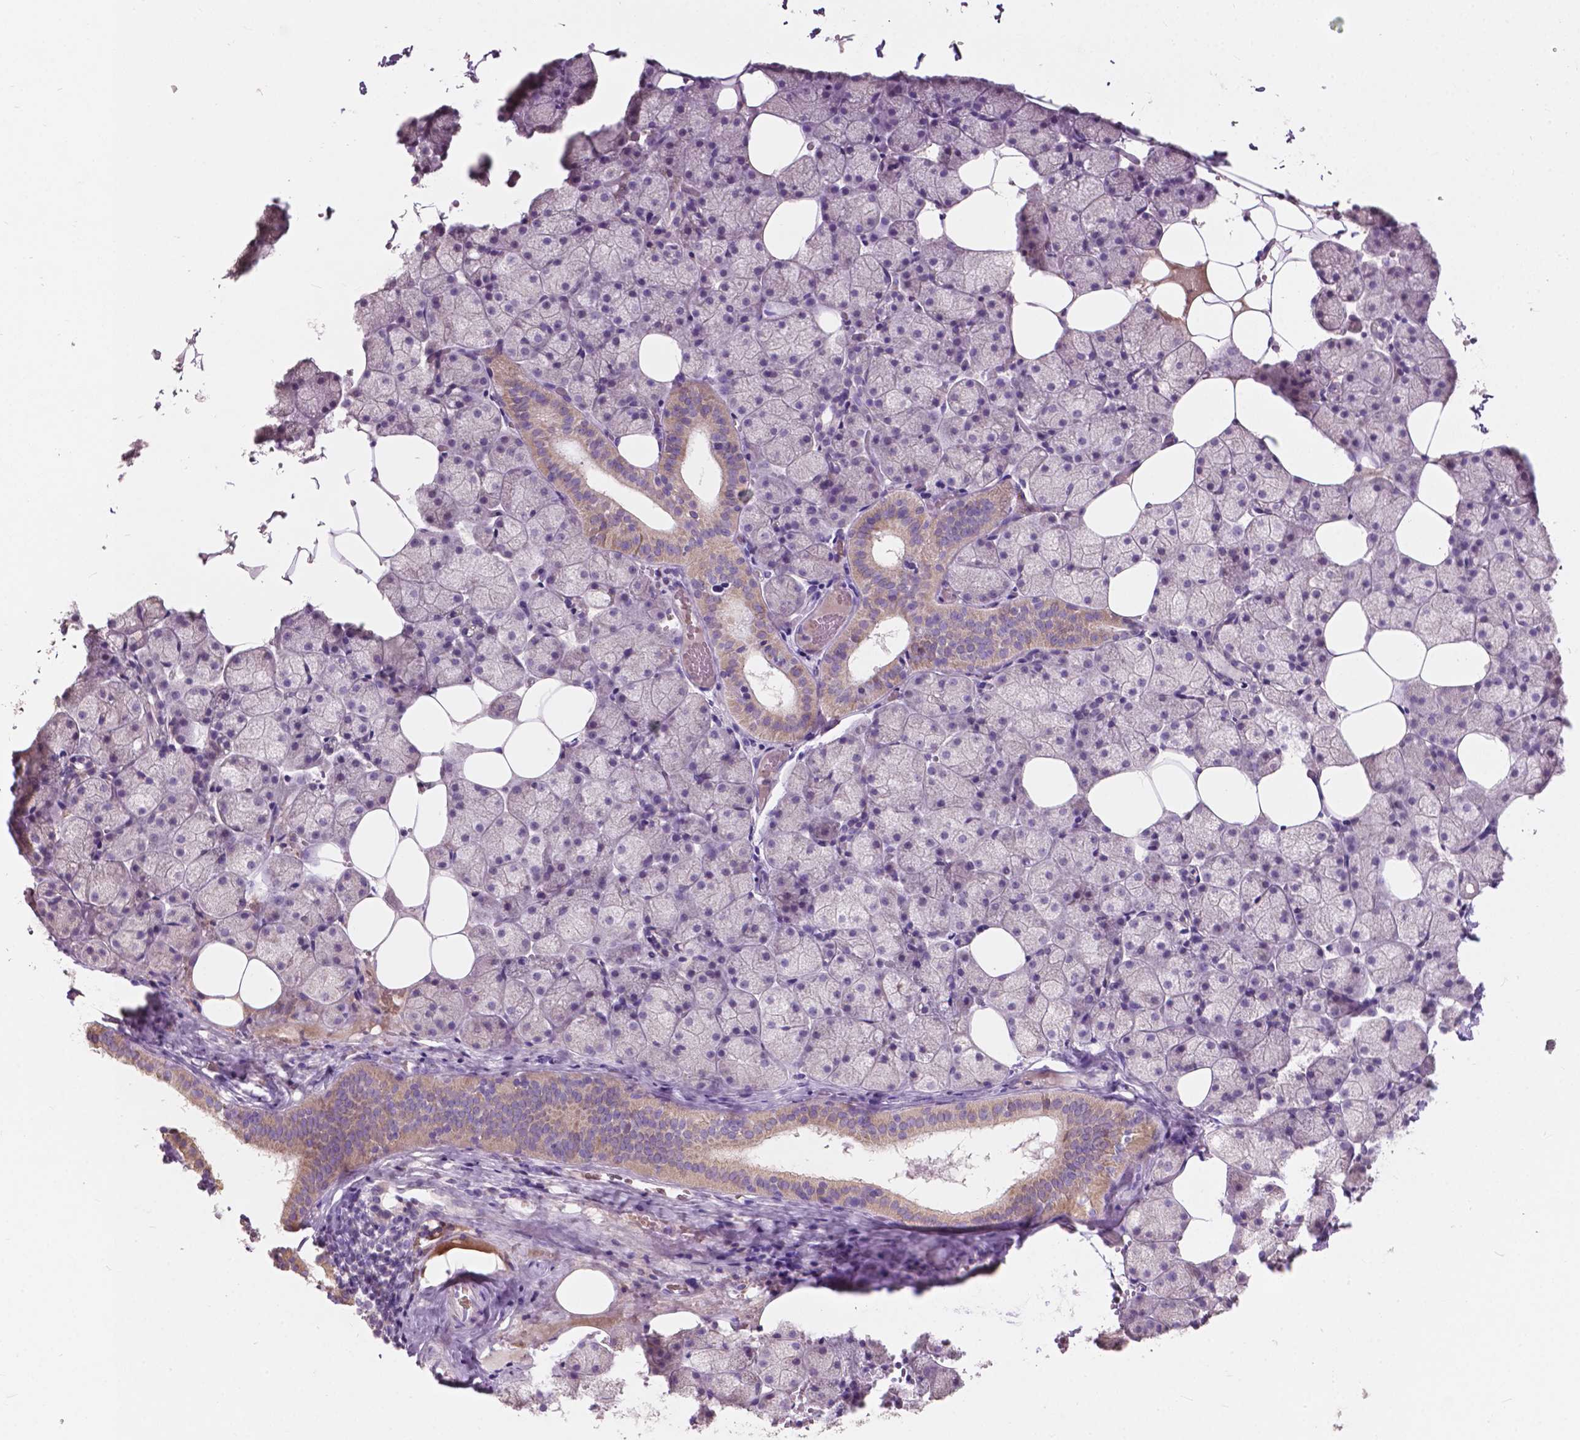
{"staining": {"intensity": "moderate", "quantity": "<25%", "location": "cytoplasmic/membranous"}, "tissue": "salivary gland", "cell_type": "Glandular cells", "image_type": "normal", "snomed": [{"axis": "morphology", "description": "Normal tissue, NOS"}, {"axis": "topography", "description": "Salivary gland"}], "caption": "Immunohistochemistry (IHC) histopathology image of unremarkable salivary gland: human salivary gland stained using immunohistochemistry exhibits low levels of moderate protein expression localized specifically in the cytoplasmic/membranous of glandular cells, appearing as a cytoplasmic/membranous brown color.", "gene": "NDUFS1", "patient": {"sex": "male", "age": 38}}